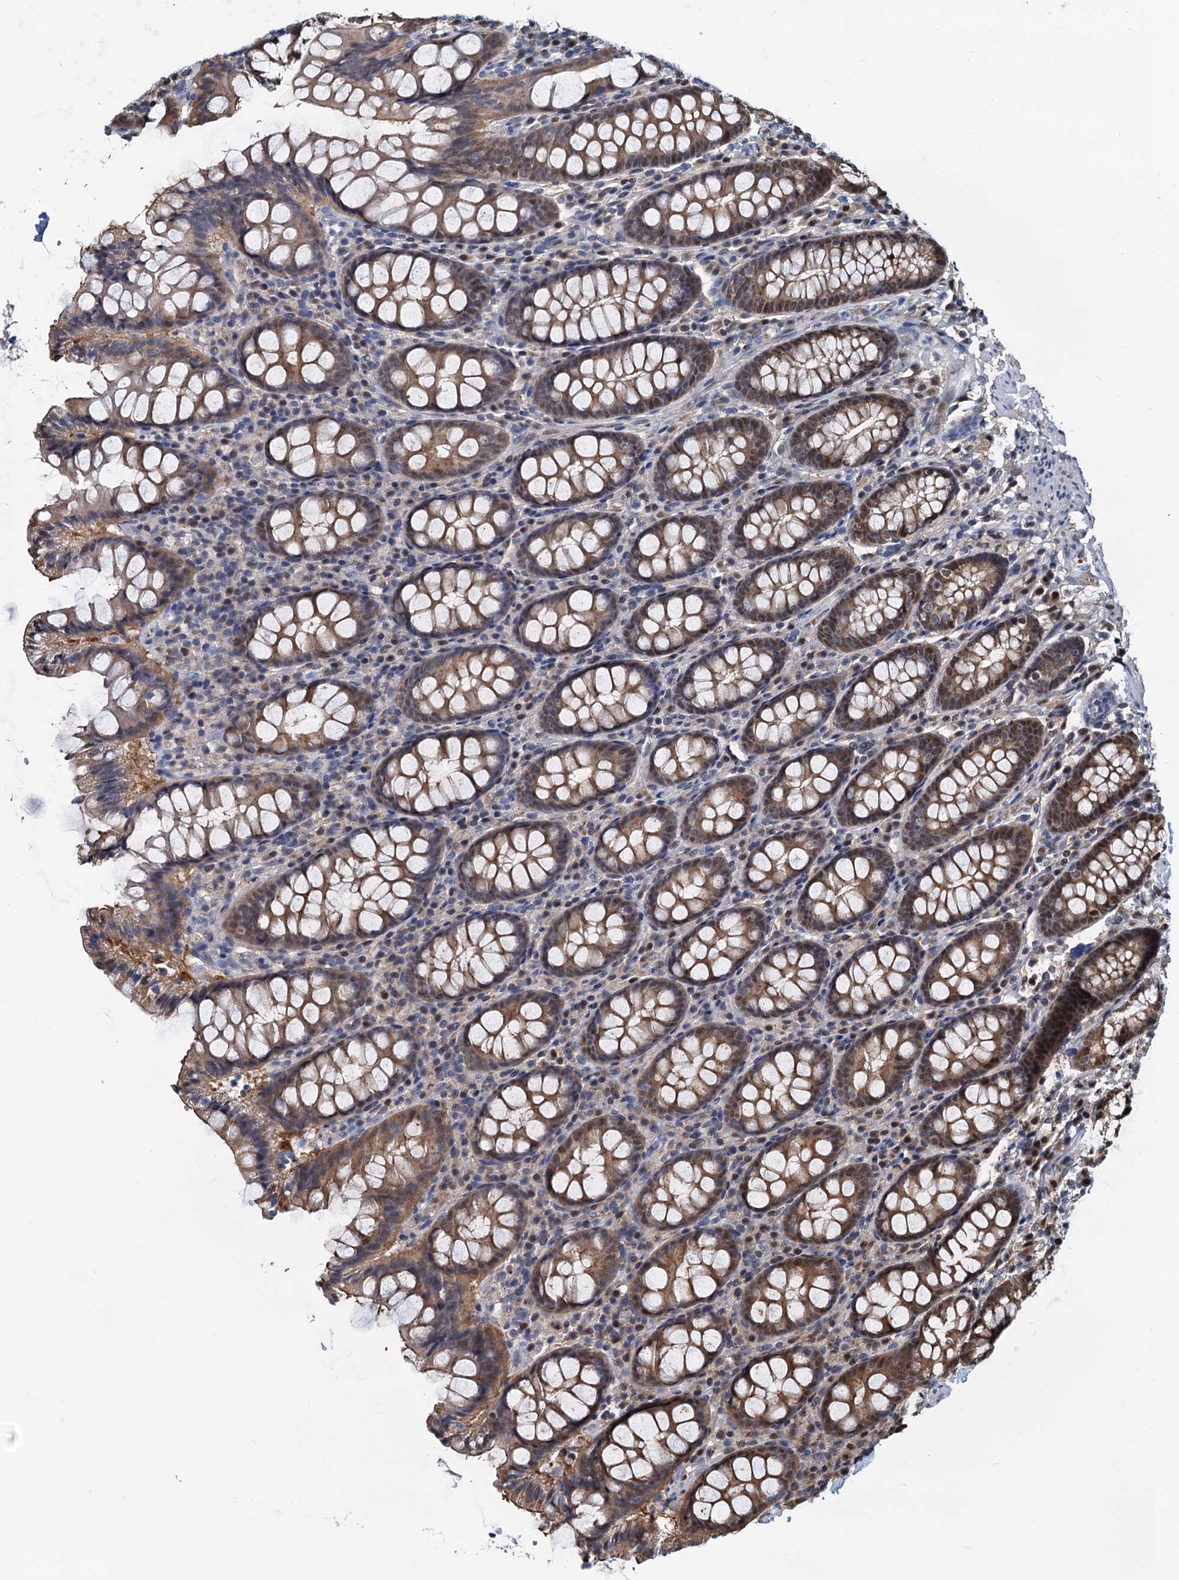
{"staining": {"intensity": "weak", "quantity": ">75%", "location": "cytoplasmic/membranous"}, "tissue": "colon", "cell_type": "Endothelial cells", "image_type": "normal", "snomed": [{"axis": "morphology", "description": "Normal tissue, NOS"}, {"axis": "topography", "description": "Colon"}], "caption": "Colon stained for a protein displays weak cytoplasmic/membranous positivity in endothelial cells. (DAB (3,3'-diaminobenzidine) = brown stain, brightfield microscopy at high magnification).", "gene": "PTGES3", "patient": {"sex": "female", "age": 79}}